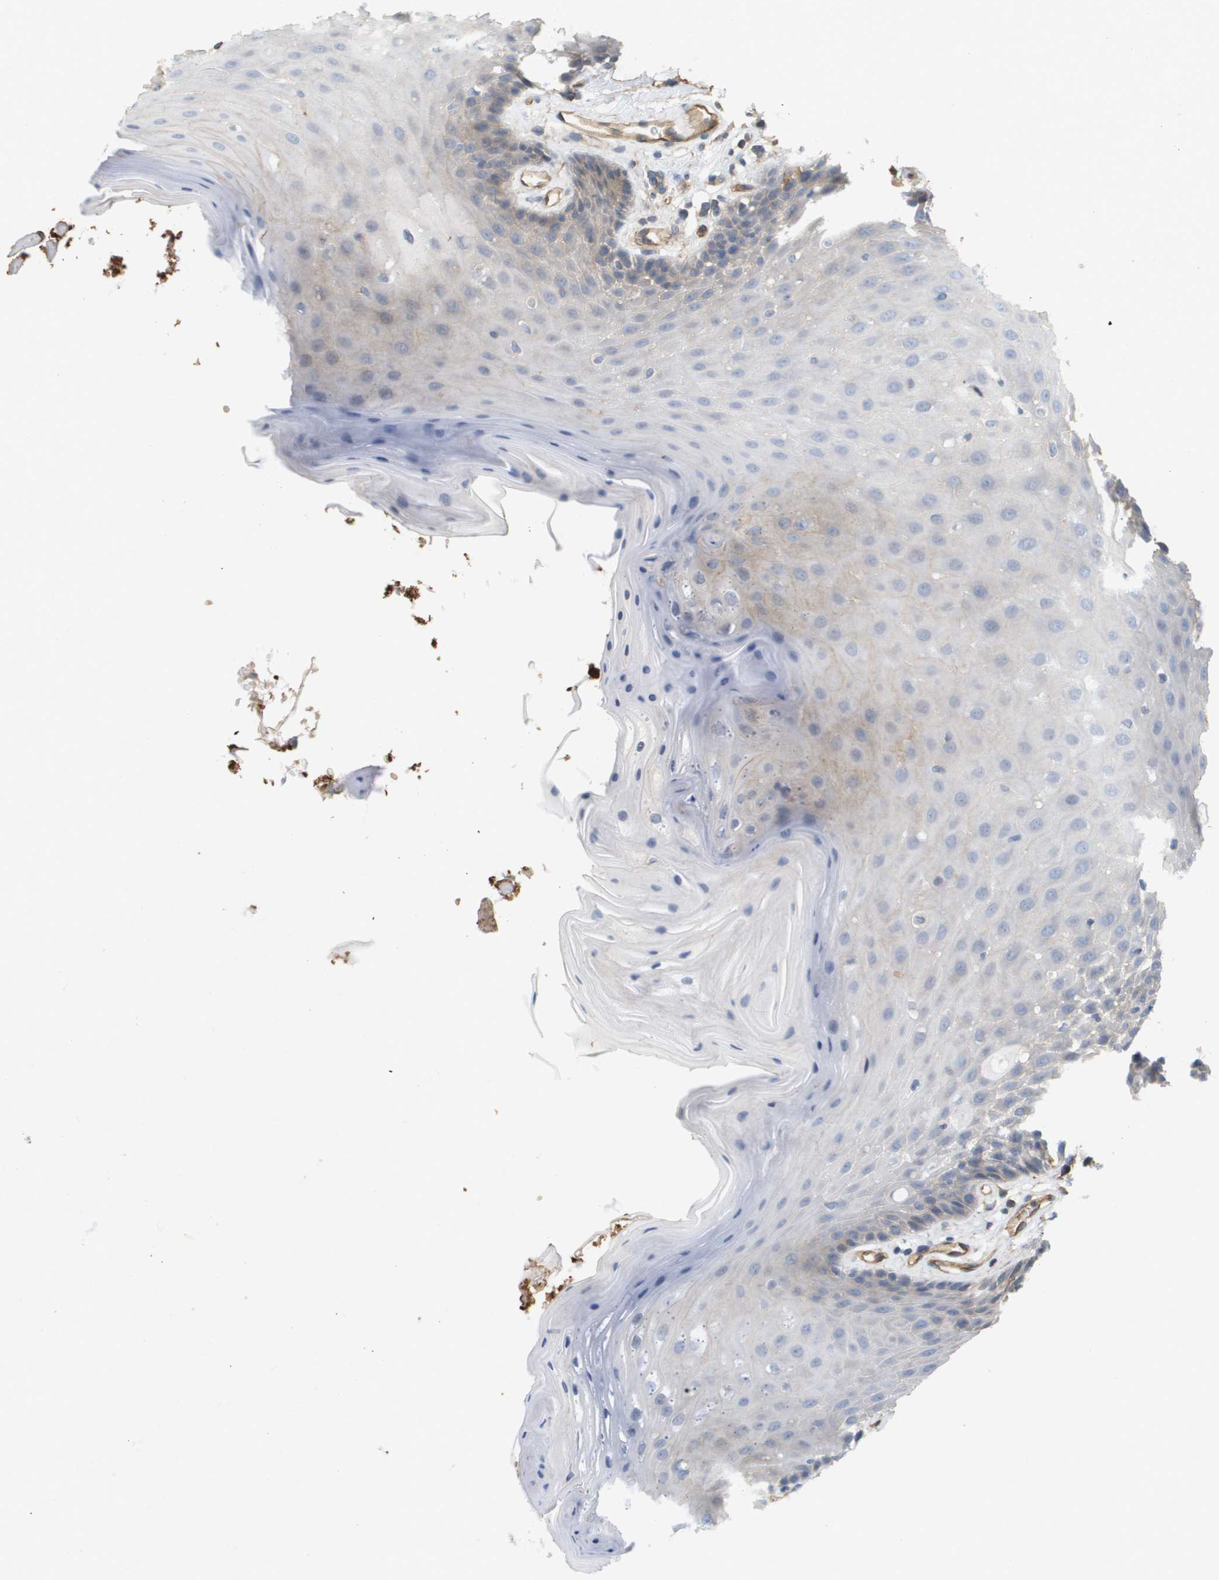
{"staining": {"intensity": "weak", "quantity": "<25%", "location": "cytoplasmic/membranous"}, "tissue": "oral mucosa", "cell_type": "Squamous epithelial cells", "image_type": "normal", "snomed": [{"axis": "morphology", "description": "Normal tissue, NOS"}, {"axis": "morphology", "description": "Squamous cell carcinoma, NOS"}, {"axis": "topography", "description": "Oral tissue"}, {"axis": "topography", "description": "Head-Neck"}], "caption": "The image displays no staining of squamous epithelial cells in normal oral mucosa. (Stains: DAB IHC with hematoxylin counter stain, Microscopy: brightfield microscopy at high magnification).", "gene": "SGMS2", "patient": {"sex": "male", "age": 71}}